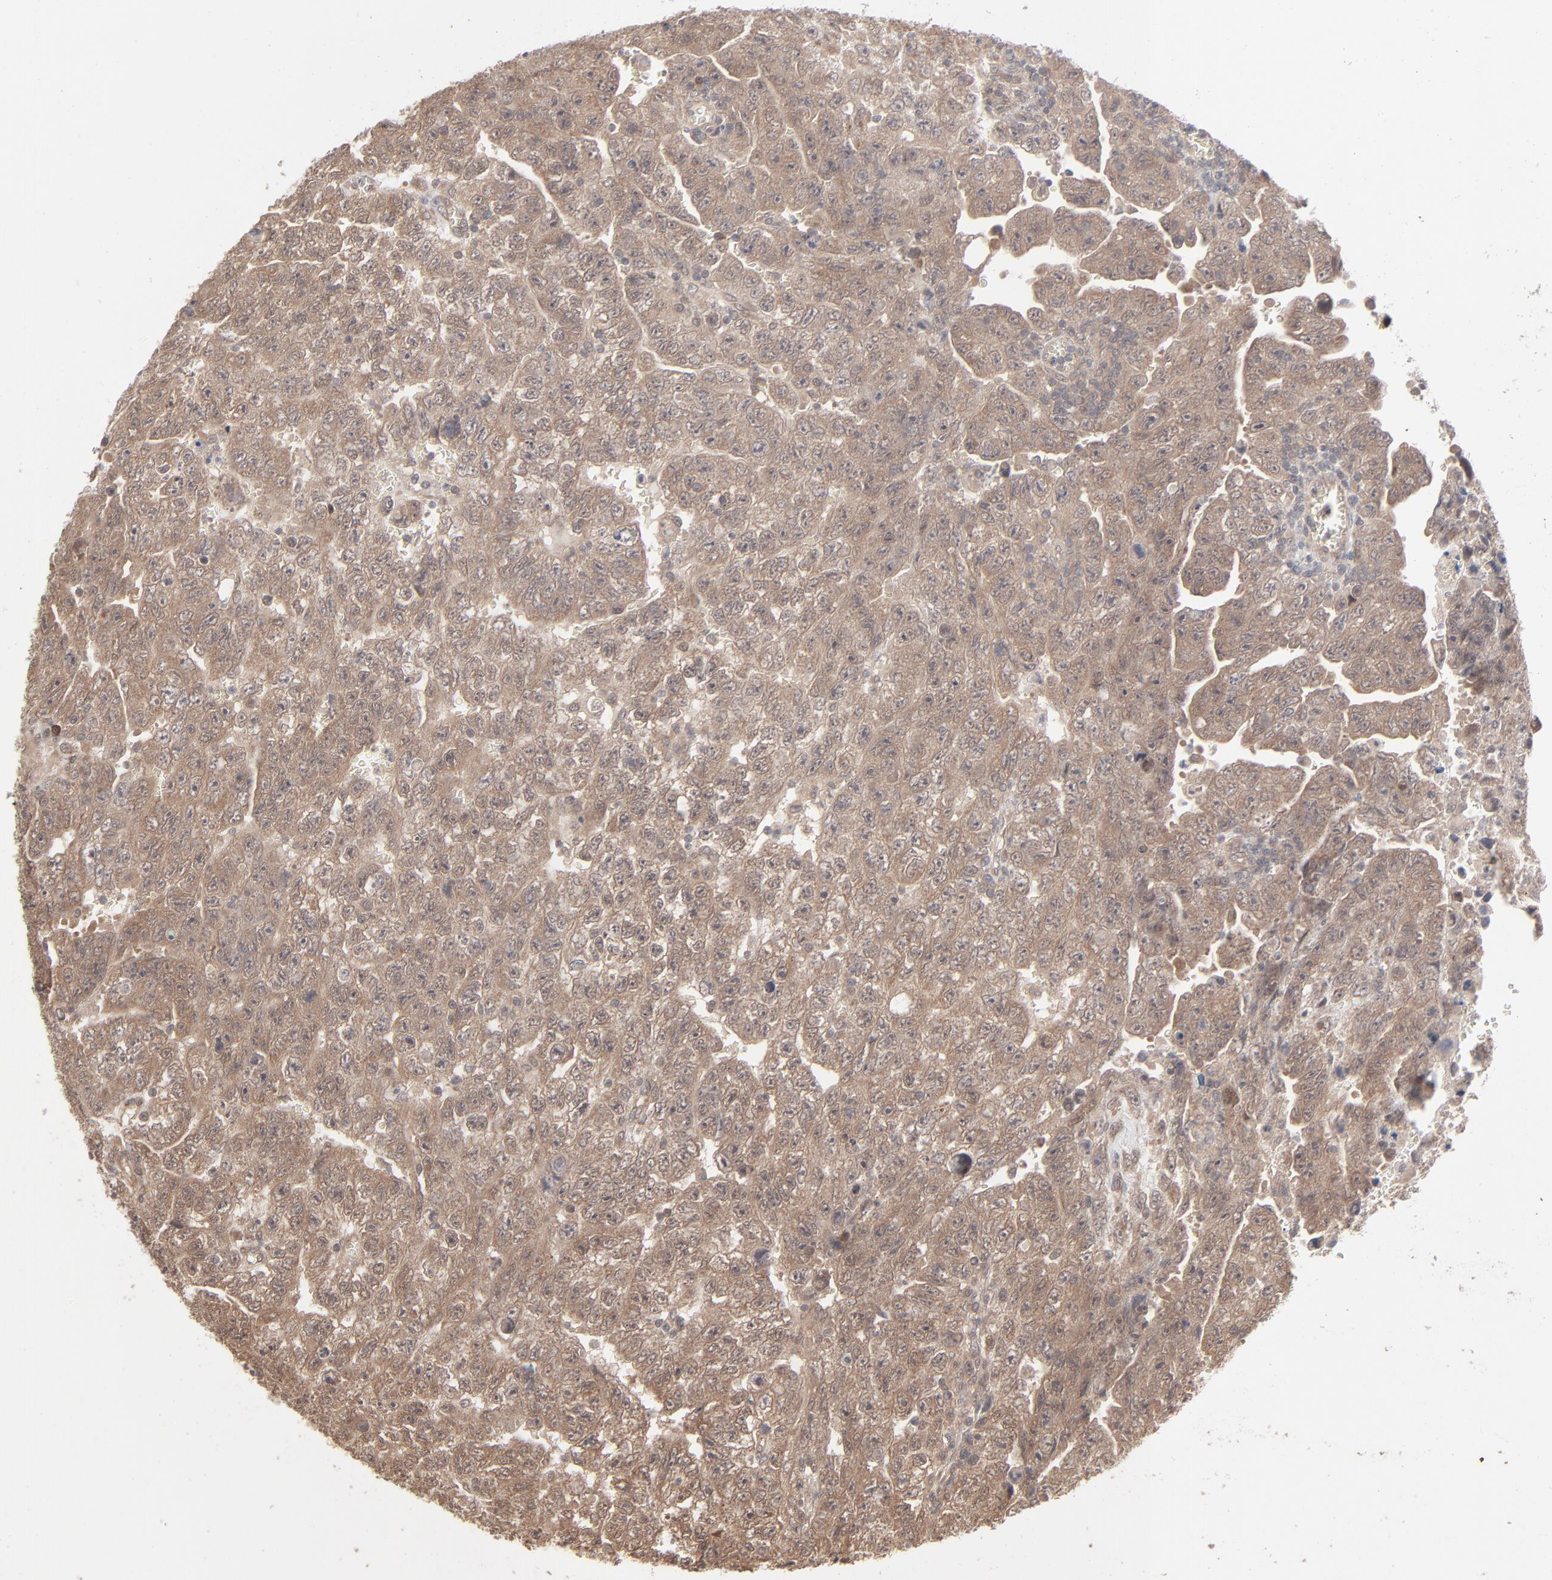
{"staining": {"intensity": "weak", "quantity": ">75%", "location": "cytoplasmic/membranous"}, "tissue": "testis cancer", "cell_type": "Tumor cells", "image_type": "cancer", "snomed": [{"axis": "morphology", "description": "Carcinoma, Embryonal, NOS"}, {"axis": "topography", "description": "Testis"}], "caption": "Protein analysis of testis embryonal carcinoma tissue exhibits weak cytoplasmic/membranous expression in about >75% of tumor cells.", "gene": "SCFD1", "patient": {"sex": "male", "age": 28}}